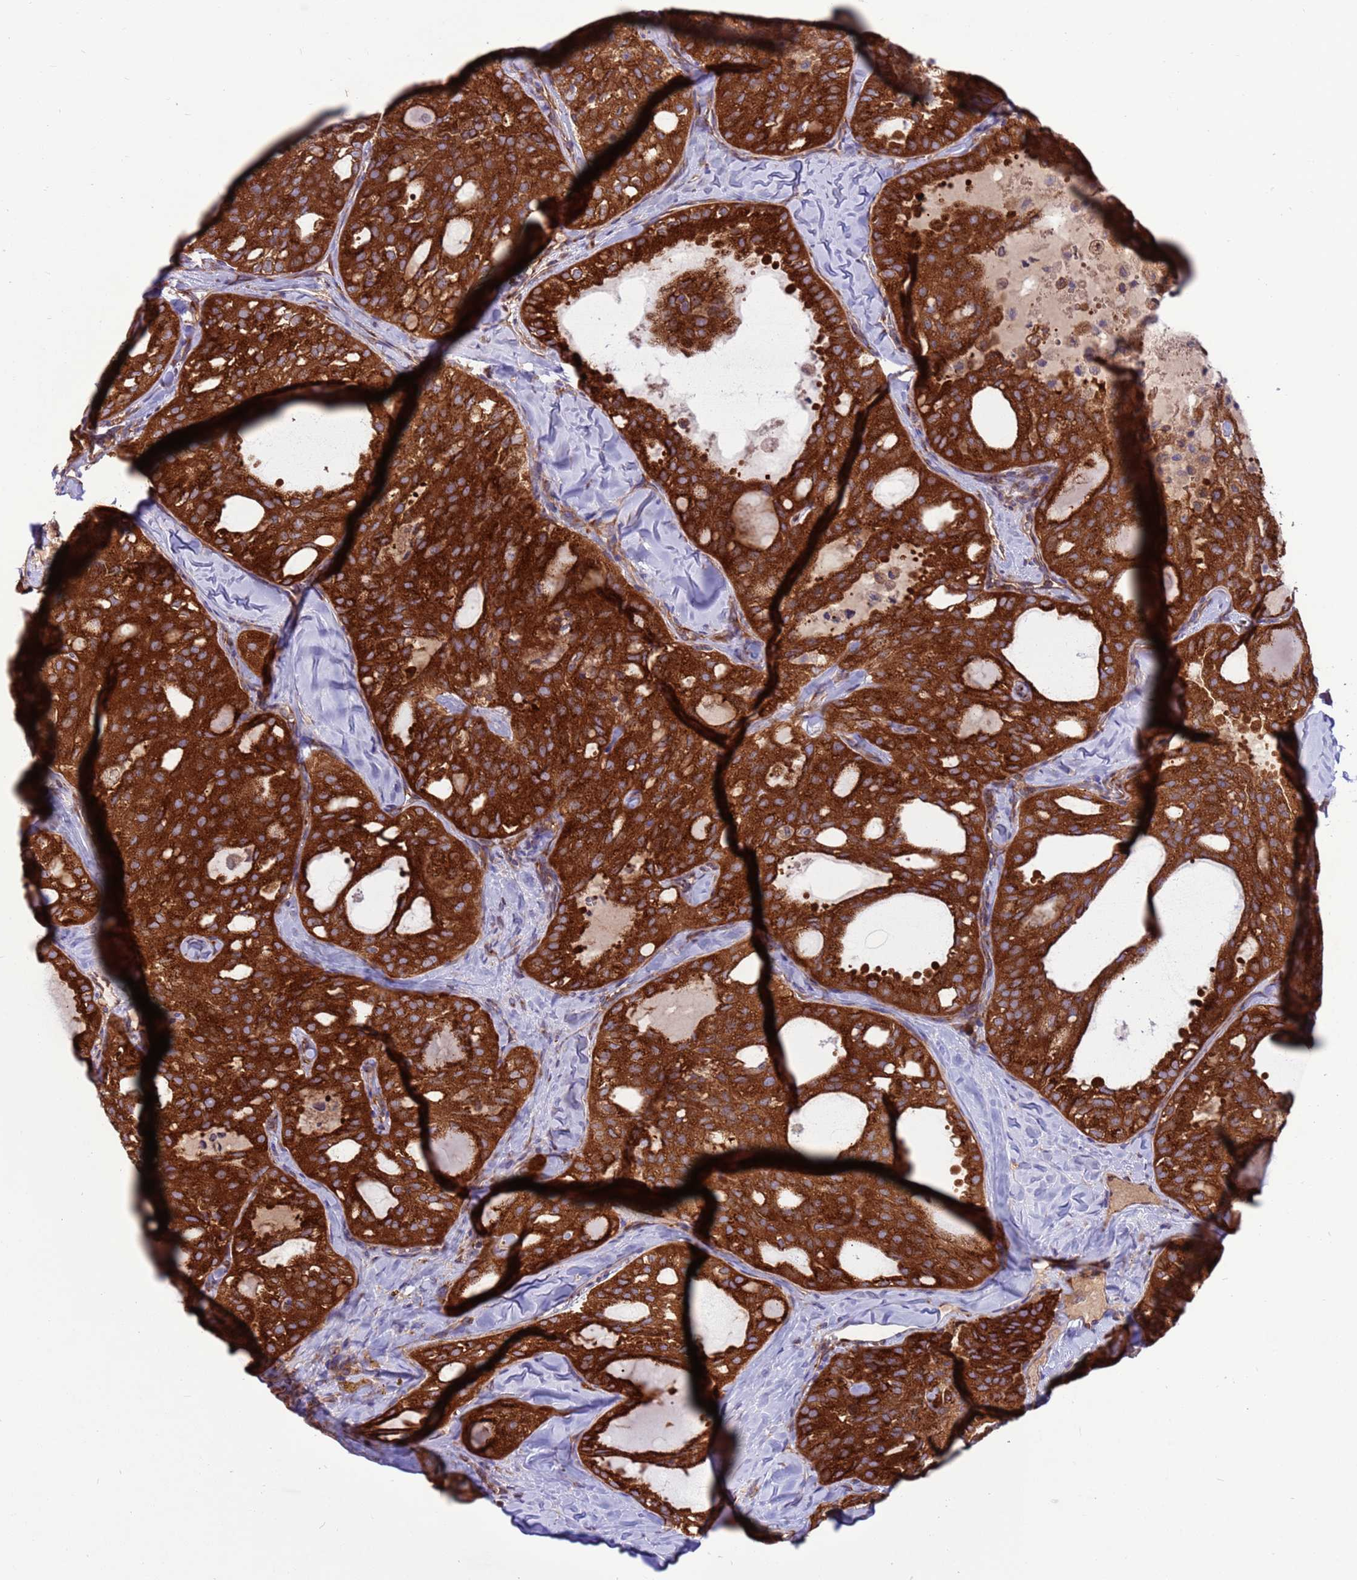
{"staining": {"intensity": "strong", "quantity": ">75%", "location": "cytoplasmic/membranous"}, "tissue": "thyroid cancer", "cell_type": "Tumor cells", "image_type": "cancer", "snomed": [{"axis": "morphology", "description": "Follicular adenoma carcinoma, NOS"}, {"axis": "topography", "description": "Thyroid gland"}], "caption": "Human follicular adenoma carcinoma (thyroid) stained with a brown dye displays strong cytoplasmic/membranous positive expression in about >75% of tumor cells.", "gene": "ZC3HAV1", "patient": {"sex": "male", "age": 75}}